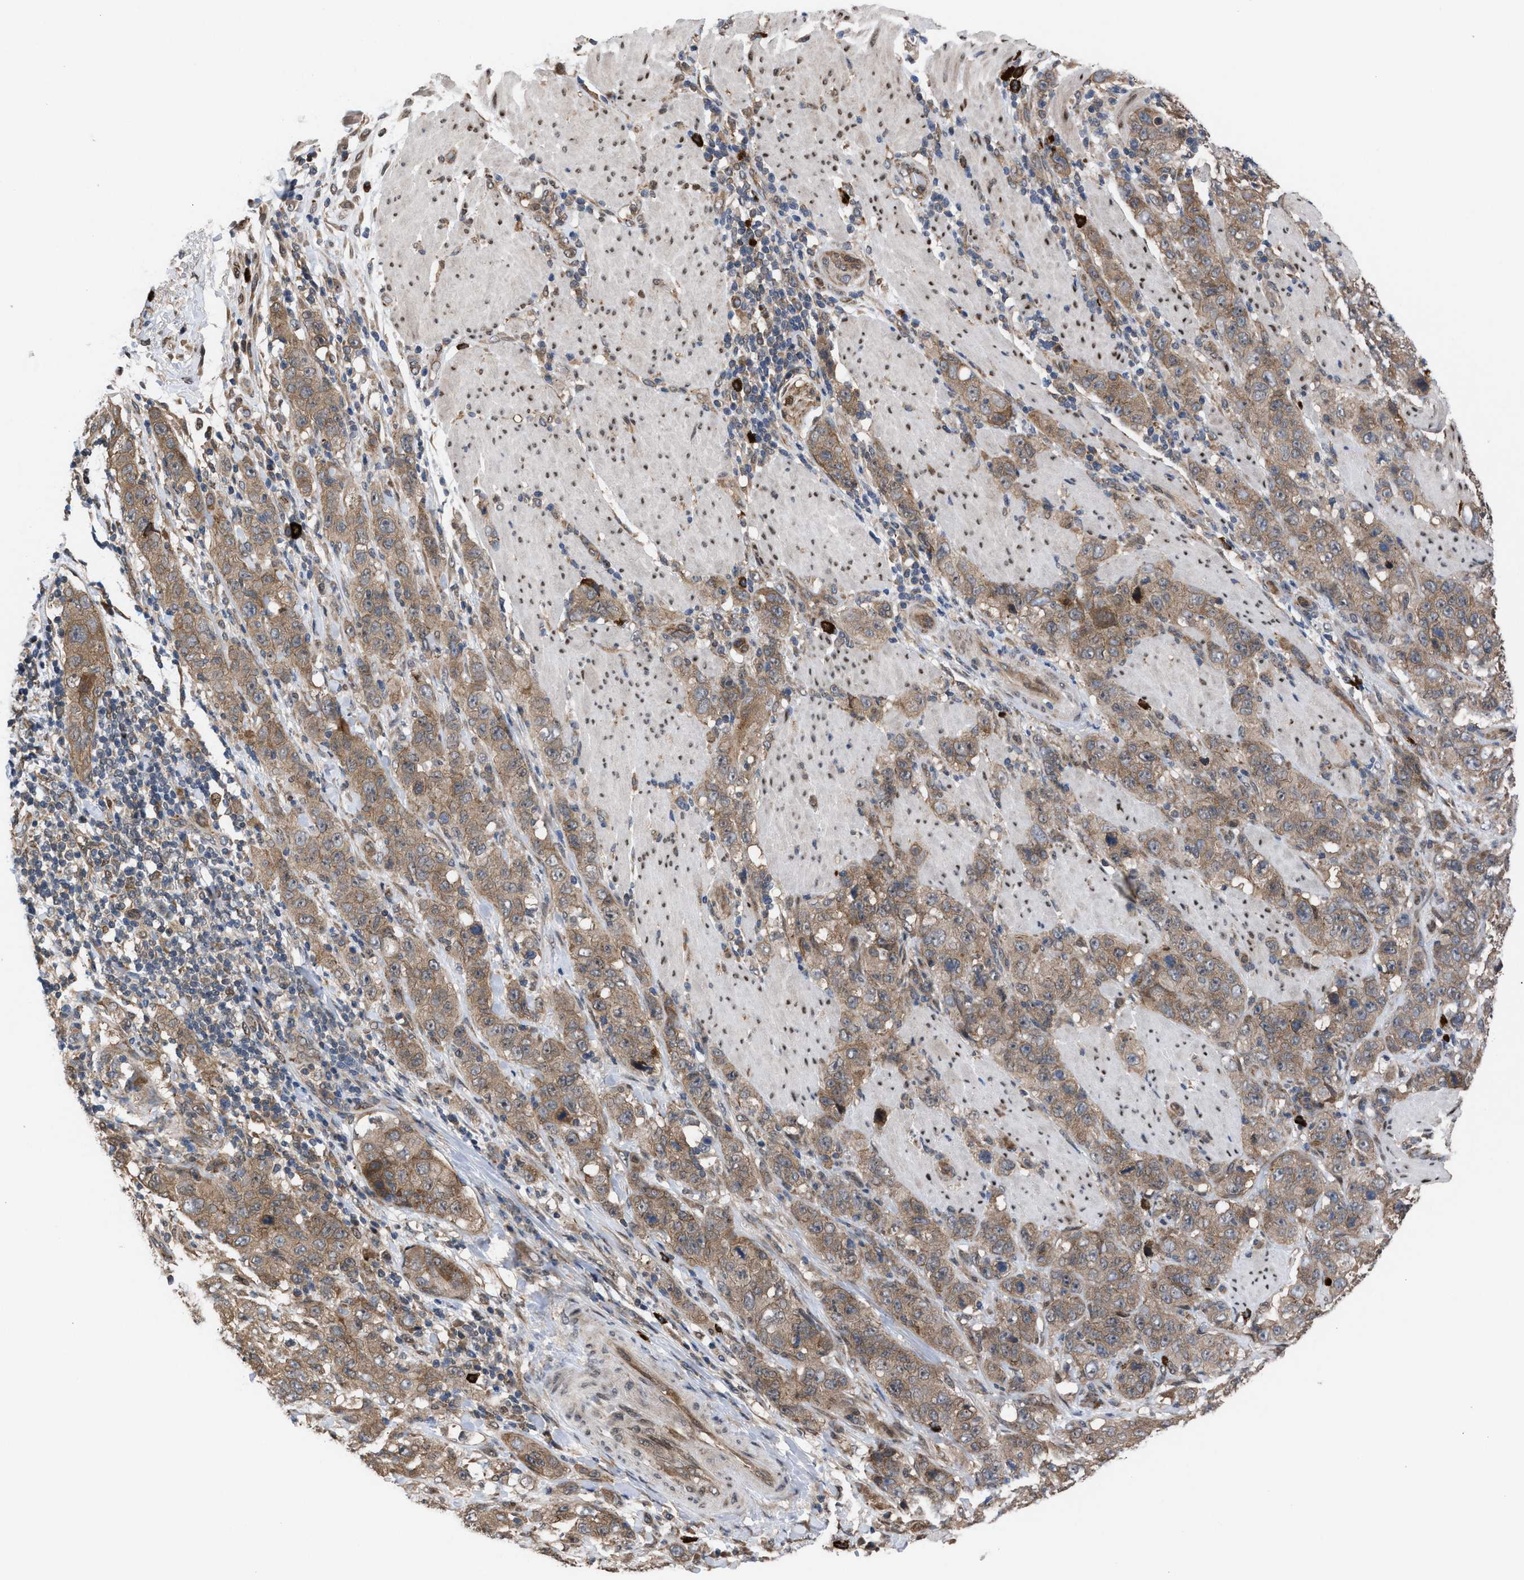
{"staining": {"intensity": "moderate", "quantity": ">75%", "location": "cytoplasmic/membranous"}, "tissue": "stomach cancer", "cell_type": "Tumor cells", "image_type": "cancer", "snomed": [{"axis": "morphology", "description": "Adenocarcinoma, NOS"}, {"axis": "topography", "description": "Stomach"}], "caption": "Tumor cells reveal medium levels of moderate cytoplasmic/membranous staining in about >75% of cells in adenocarcinoma (stomach).", "gene": "TP53BP2", "patient": {"sex": "male", "age": 48}}